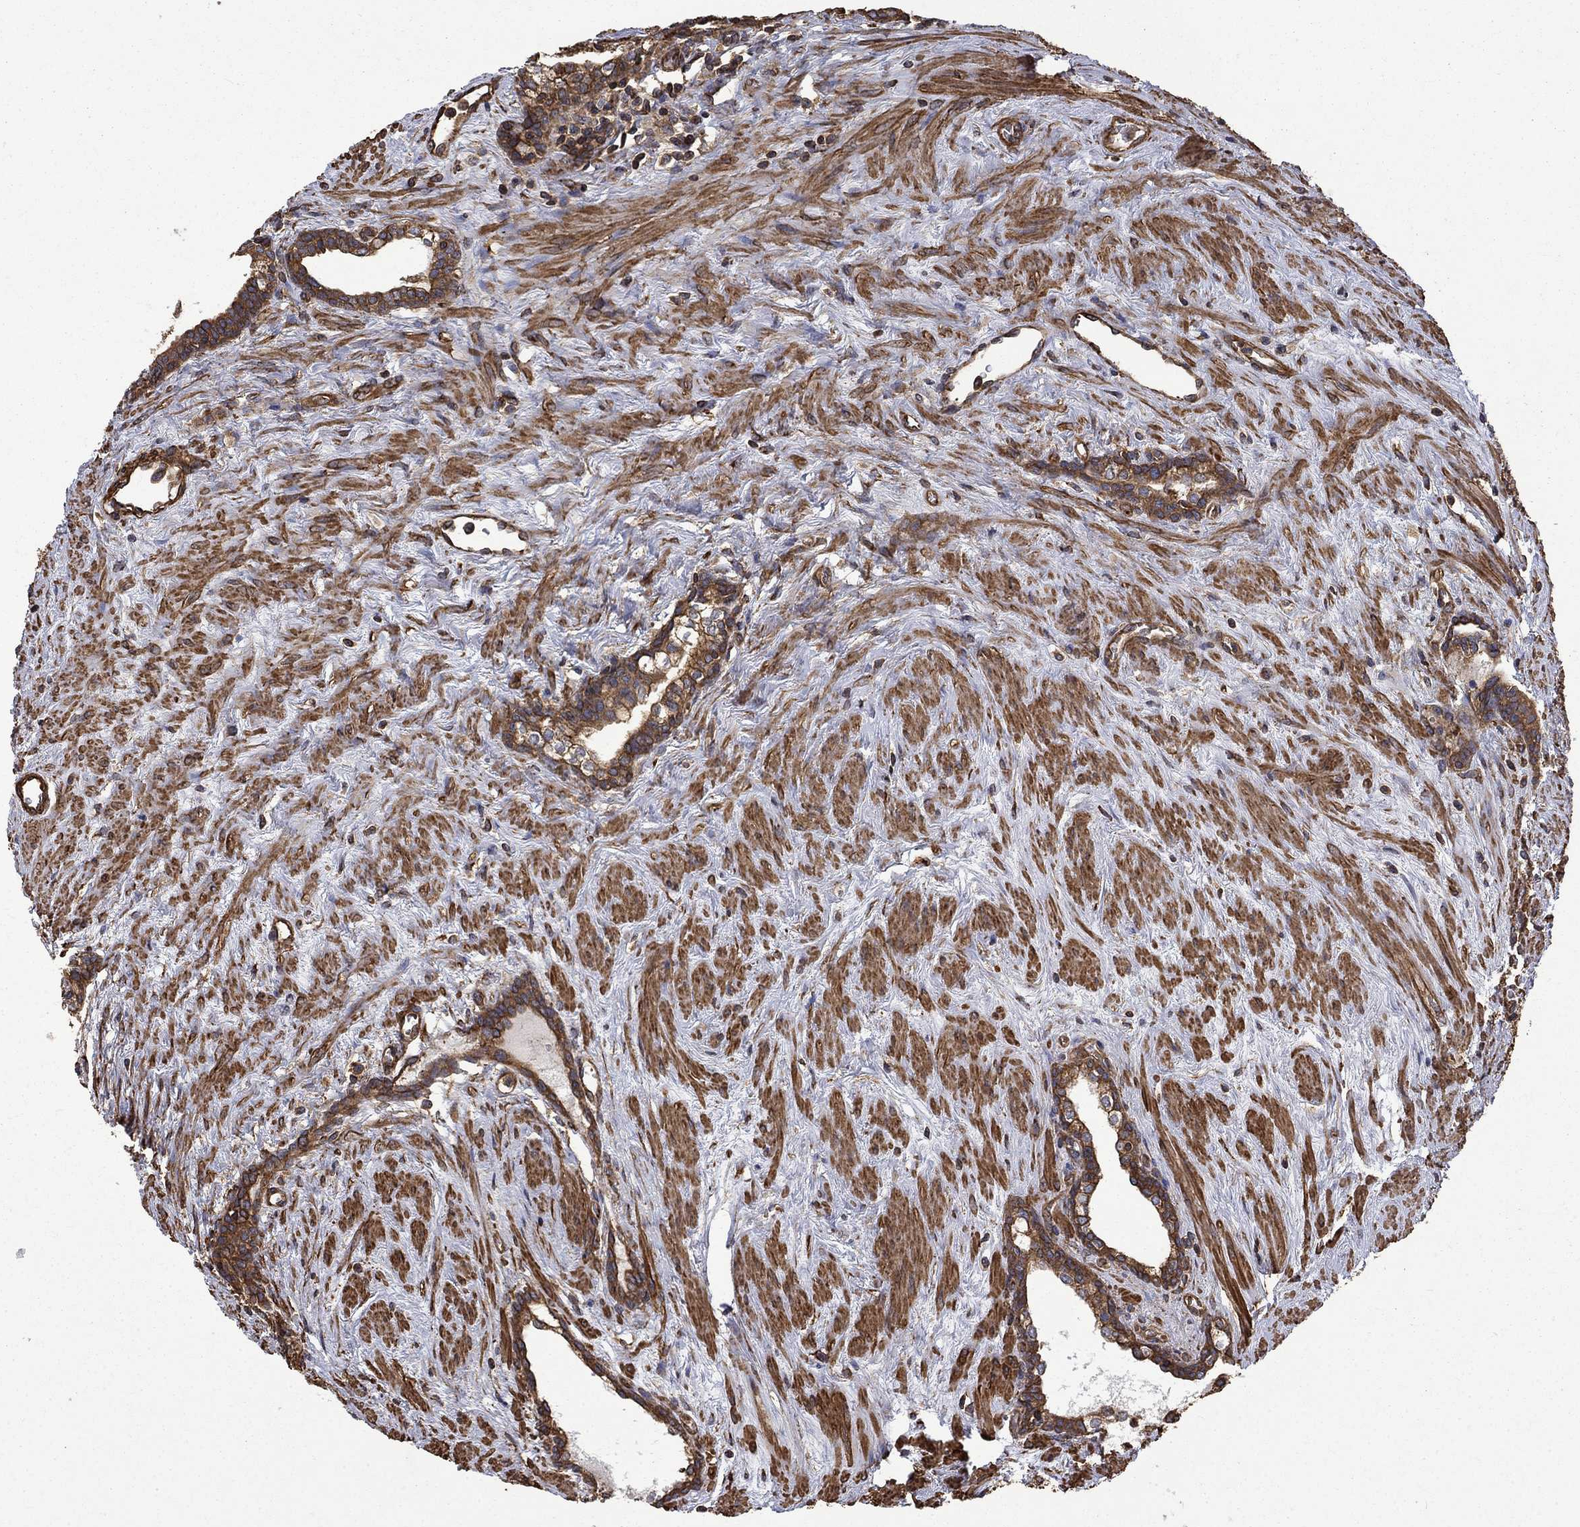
{"staining": {"intensity": "strong", "quantity": ">75%", "location": "cytoplasmic/membranous"}, "tissue": "prostate cancer", "cell_type": "Tumor cells", "image_type": "cancer", "snomed": [{"axis": "morphology", "description": "Adenocarcinoma, NOS"}, {"axis": "morphology", "description": "Adenocarcinoma, High grade"}, {"axis": "topography", "description": "Prostate"}], "caption": "Strong cytoplasmic/membranous staining for a protein is seen in approximately >75% of tumor cells of prostate adenocarcinoma using immunohistochemistry (IHC).", "gene": "CUTC", "patient": {"sex": "male", "age": 61}}